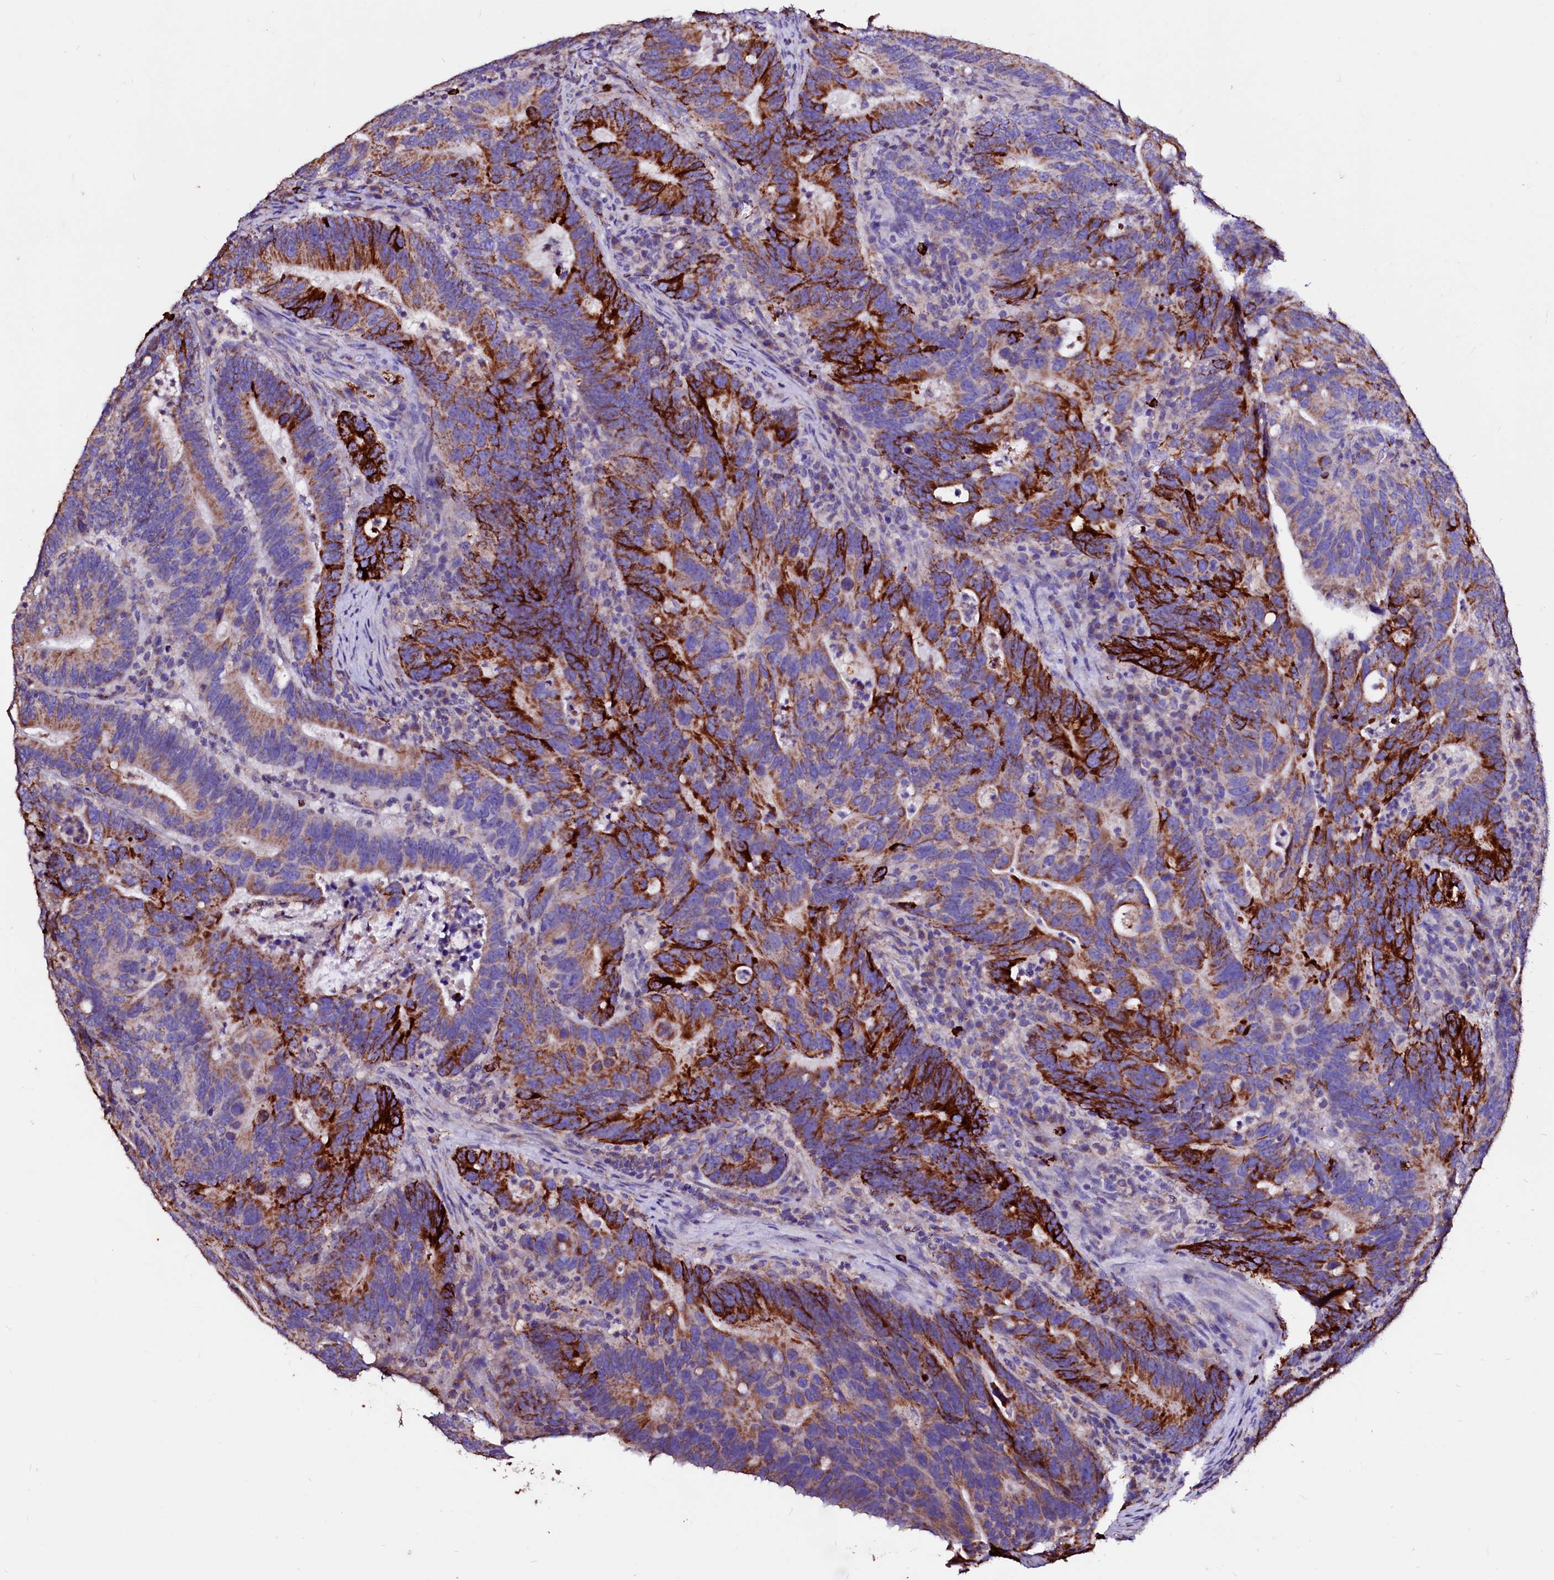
{"staining": {"intensity": "strong", "quantity": ">75%", "location": "cytoplasmic/membranous"}, "tissue": "colorectal cancer", "cell_type": "Tumor cells", "image_type": "cancer", "snomed": [{"axis": "morphology", "description": "Adenocarcinoma, NOS"}, {"axis": "topography", "description": "Colon"}], "caption": "The immunohistochemical stain labels strong cytoplasmic/membranous expression in tumor cells of adenocarcinoma (colorectal) tissue.", "gene": "MAOB", "patient": {"sex": "female", "age": 66}}